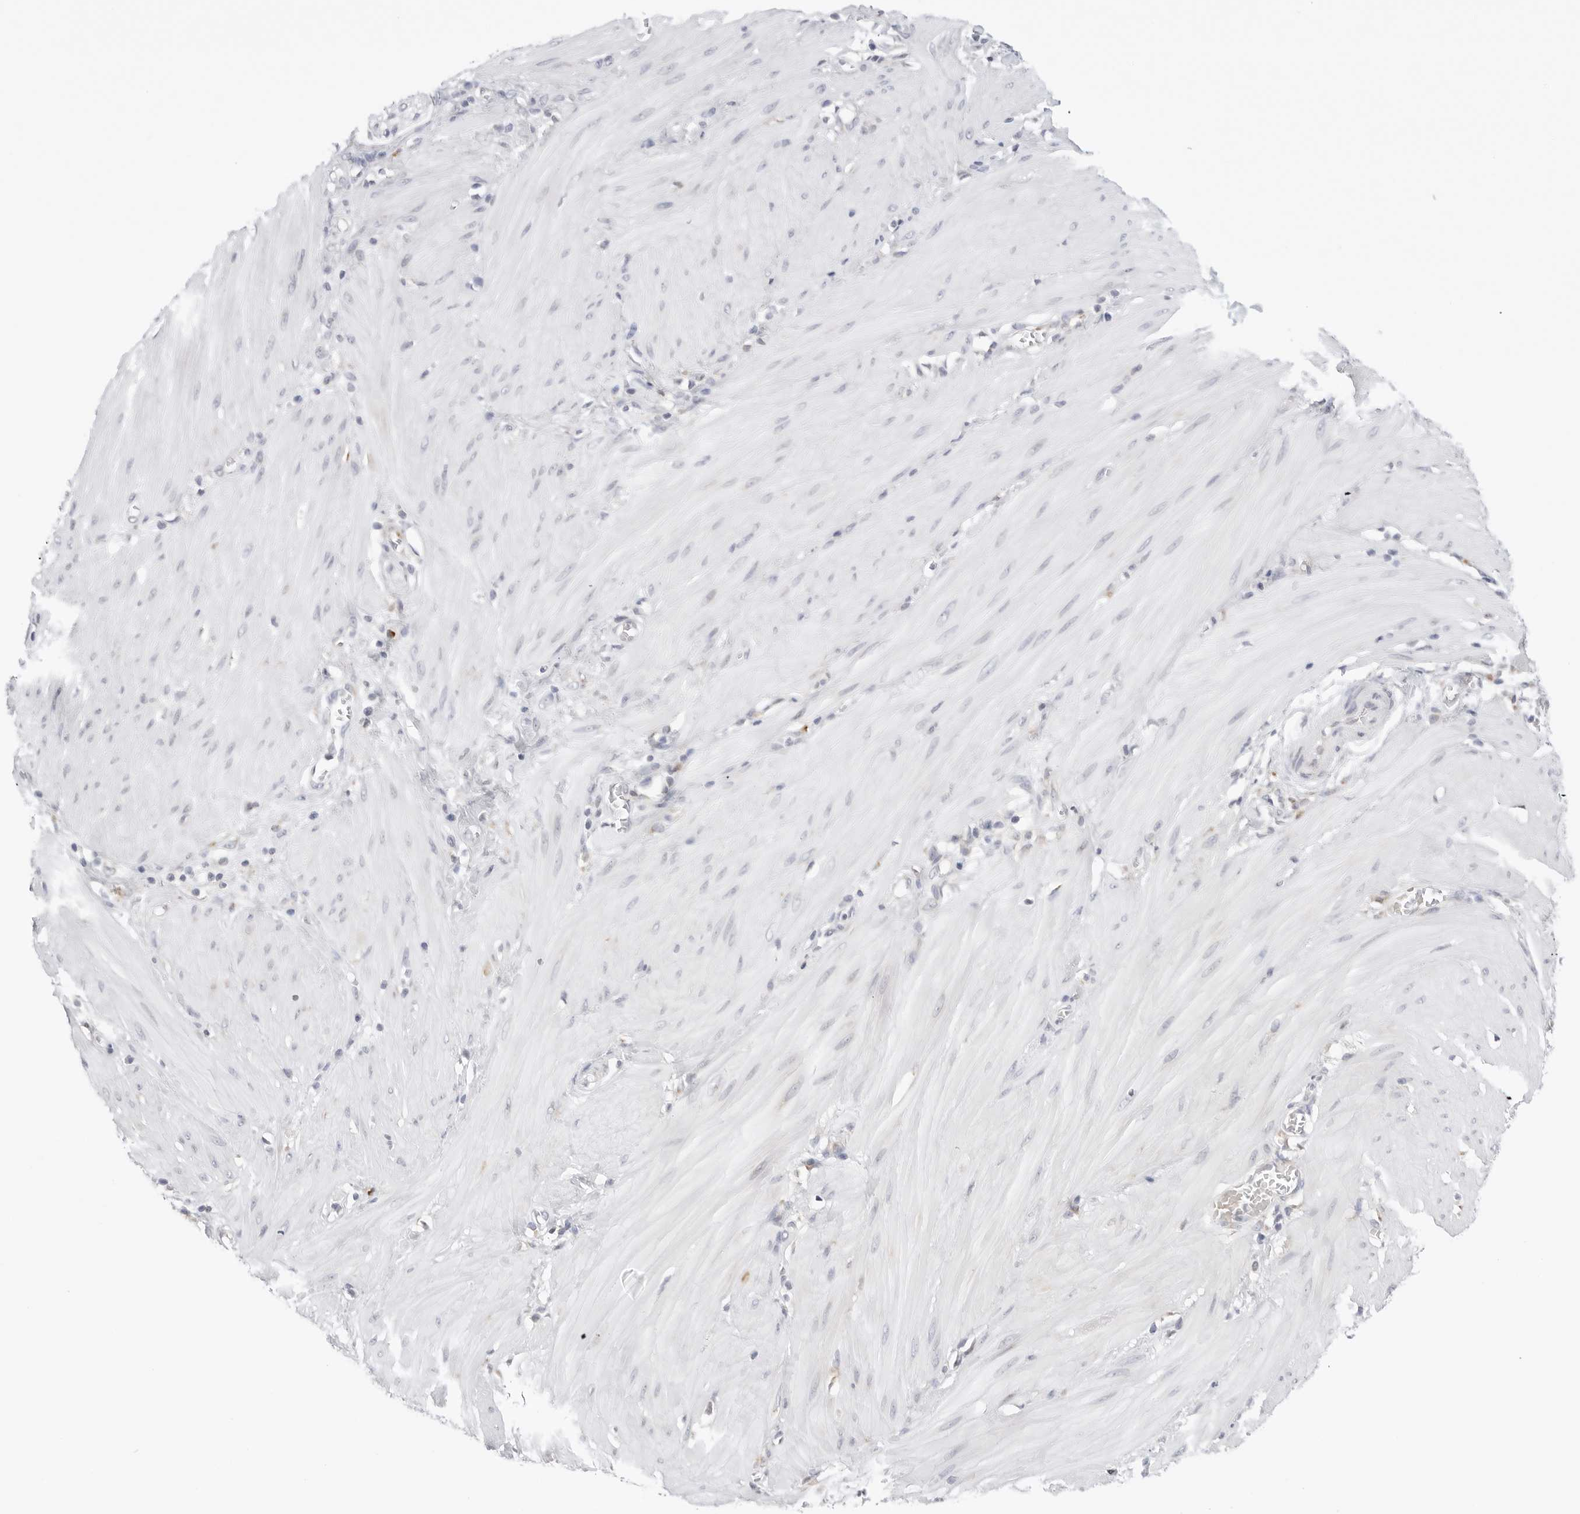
{"staining": {"intensity": "negative", "quantity": "none", "location": "none"}, "tissue": "stomach cancer", "cell_type": "Tumor cells", "image_type": "cancer", "snomed": [{"axis": "morphology", "description": "Adenocarcinoma, NOS"}, {"axis": "topography", "description": "Stomach"}, {"axis": "topography", "description": "Stomach, lower"}], "caption": "Tumor cells are negative for protein expression in human stomach cancer.", "gene": "RPN1", "patient": {"sex": "female", "age": 48}}